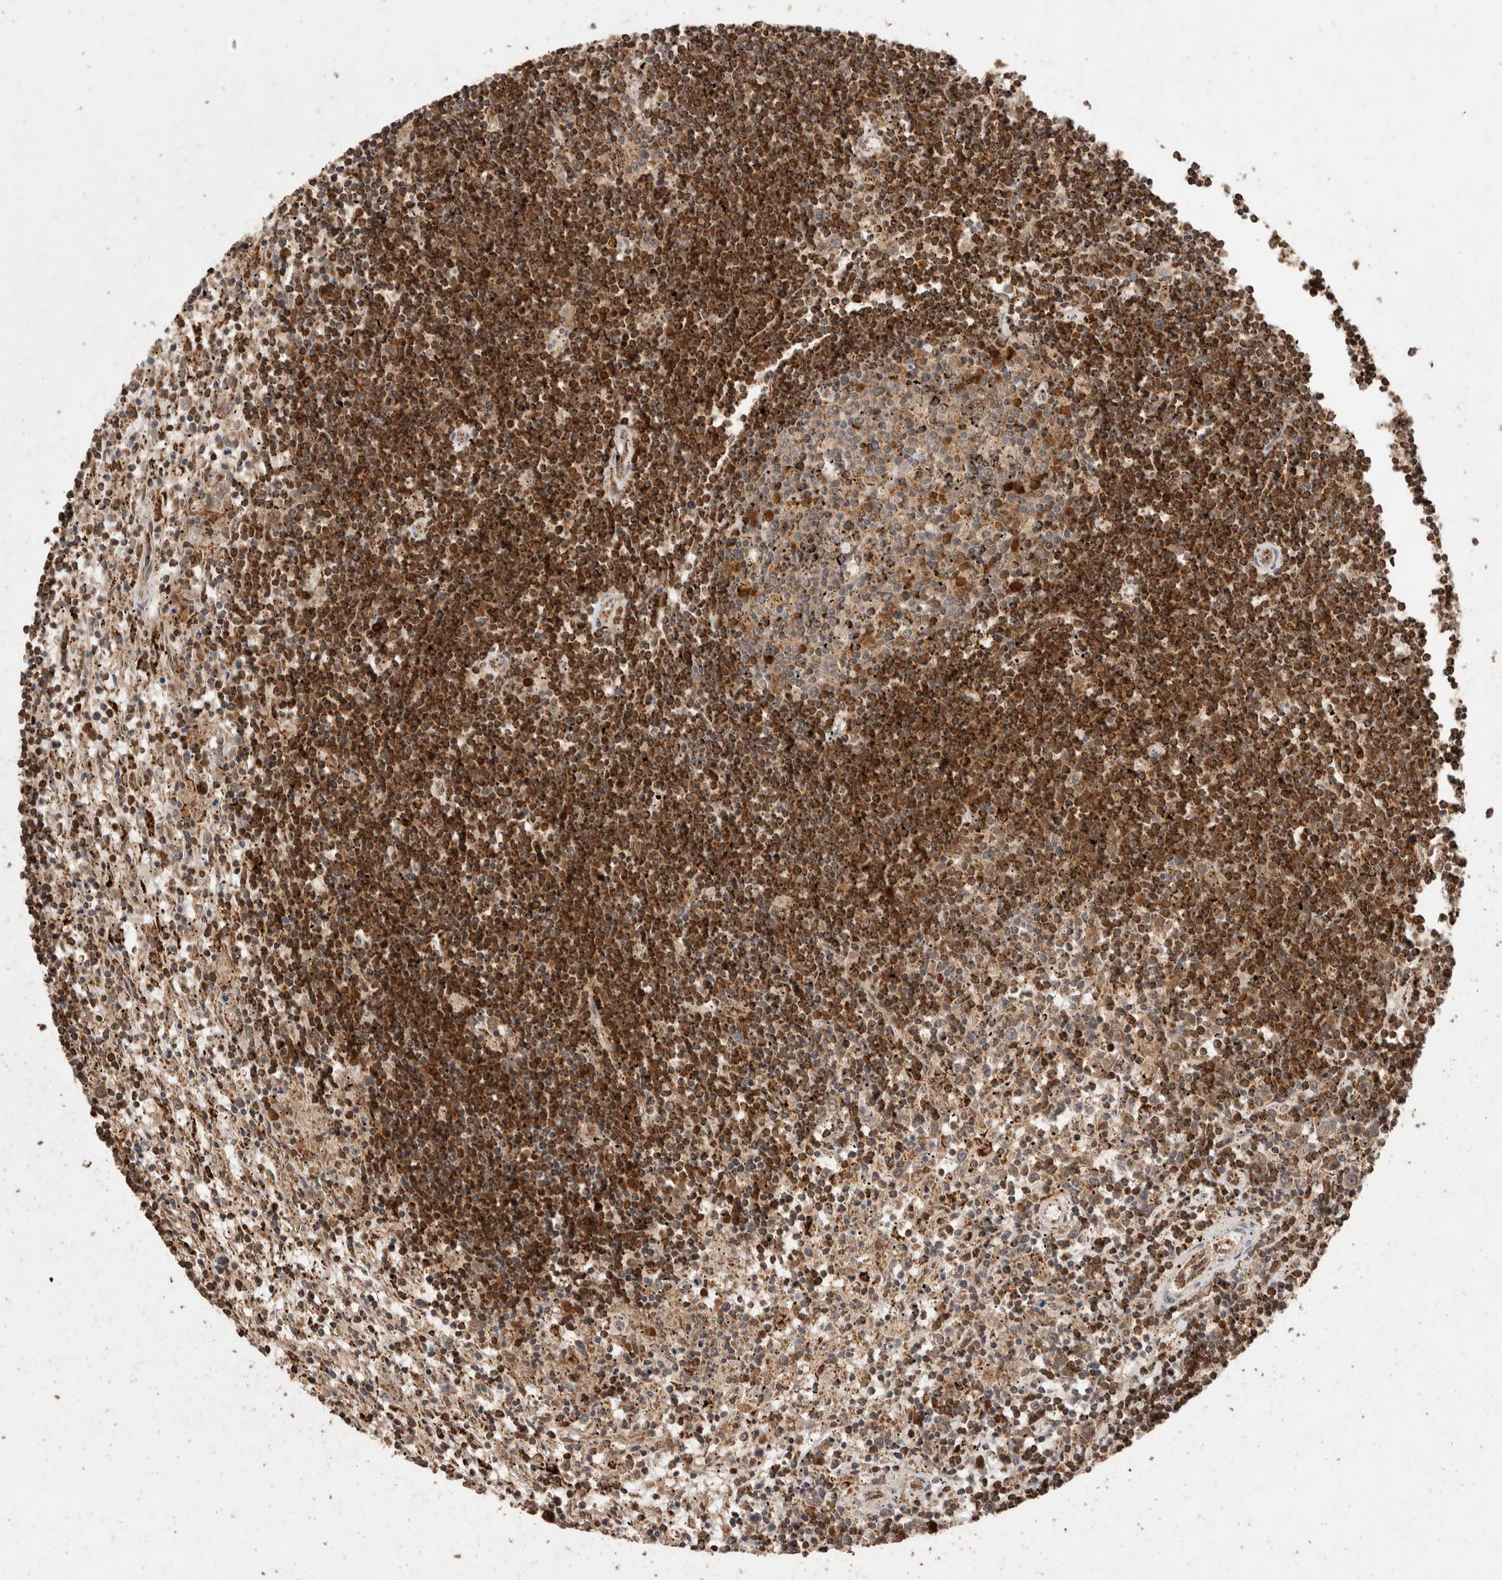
{"staining": {"intensity": "strong", "quantity": ">75%", "location": "cytoplasmic/membranous"}, "tissue": "lymphoma", "cell_type": "Tumor cells", "image_type": "cancer", "snomed": [{"axis": "morphology", "description": "Malignant lymphoma, non-Hodgkin's type, Low grade"}, {"axis": "topography", "description": "Spleen"}], "caption": "Low-grade malignant lymphoma, non-Hodgkin's type stained with a protein marker exhibits strong staining in tumor cells.", "gene": "ACADM", "patient": {"sex": "male", "age": 76}}